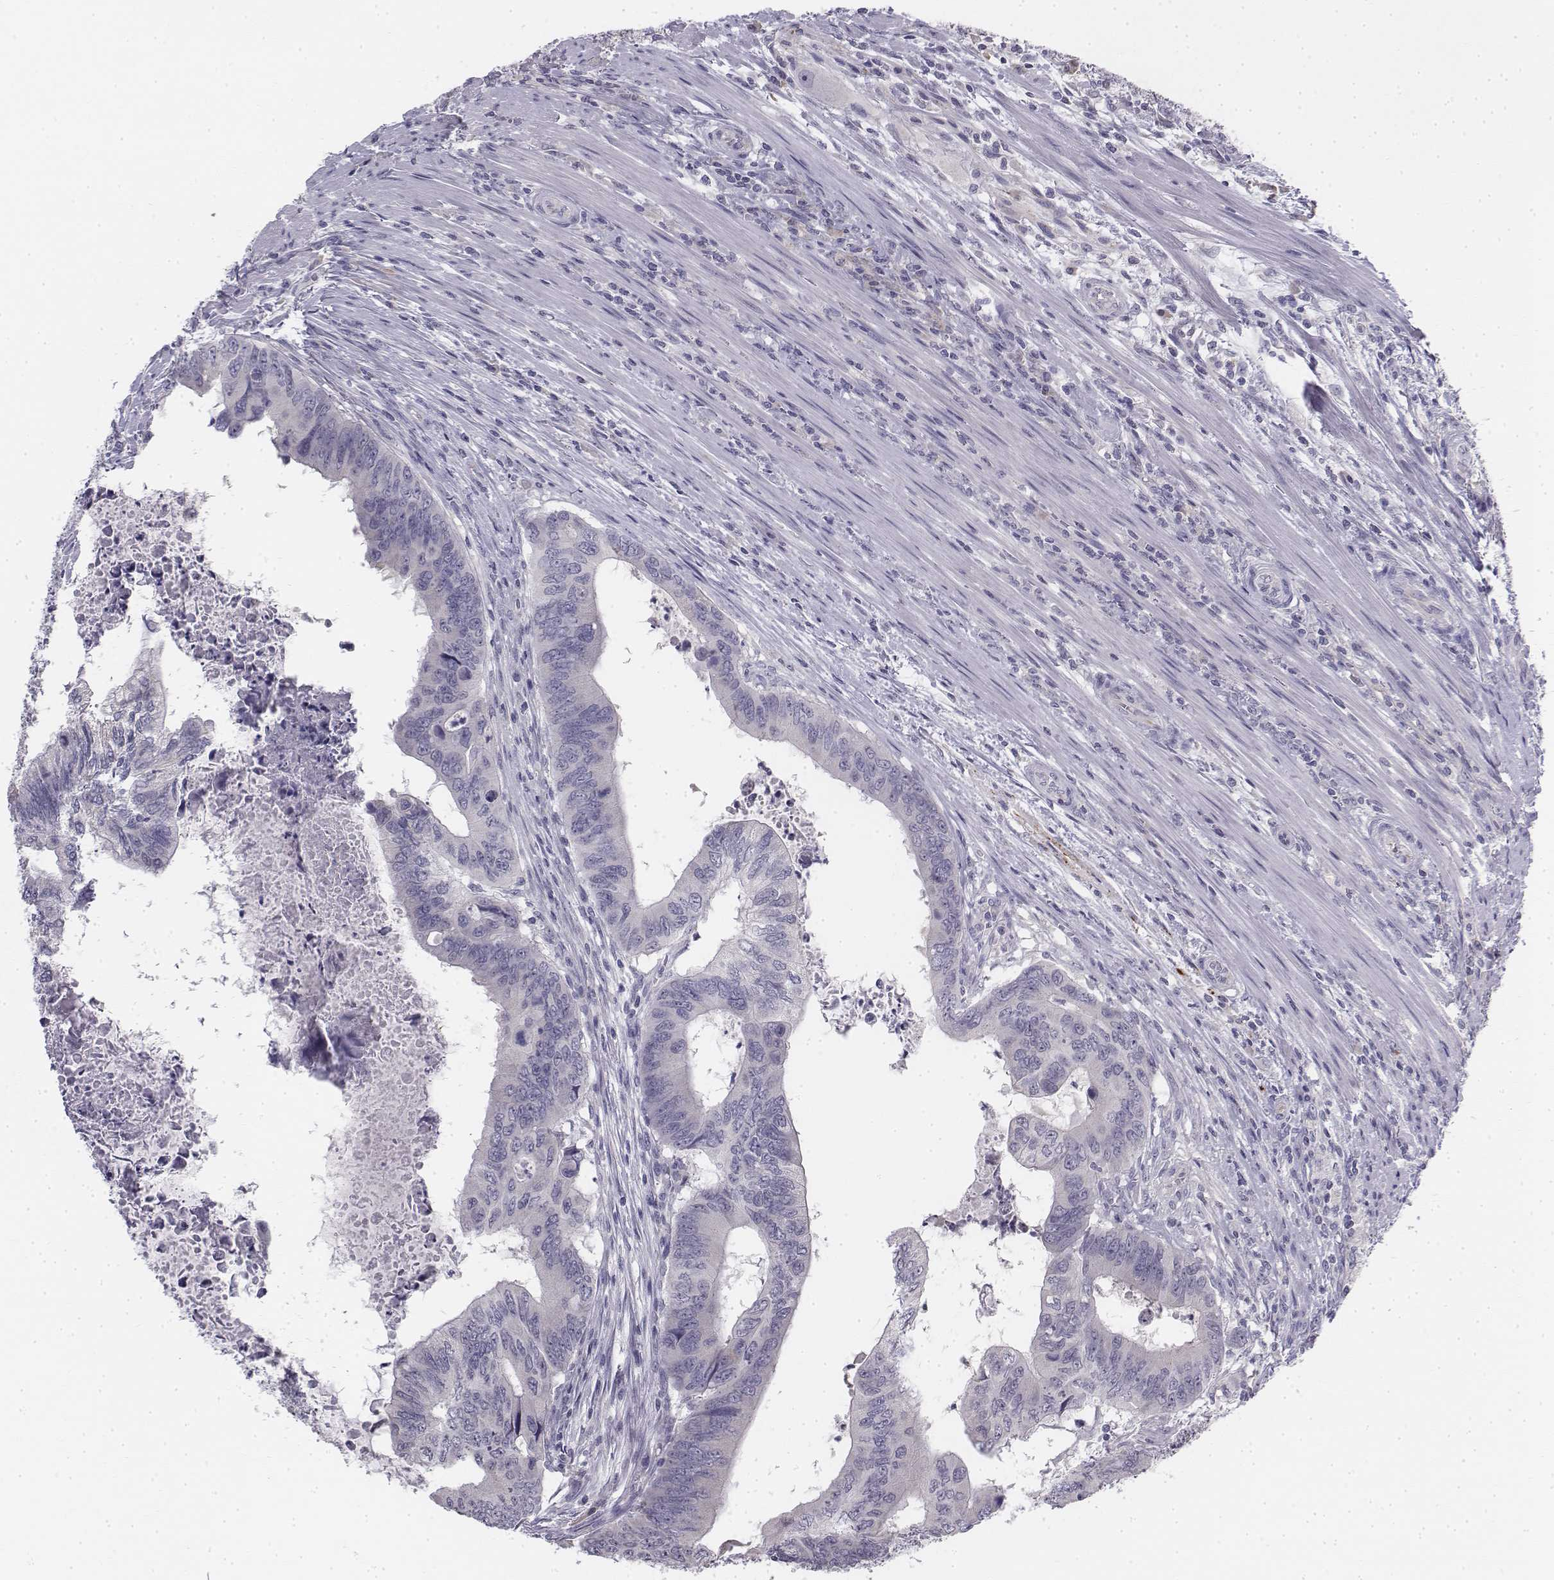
{"staining": {"intensity": "negative", "quantity": "none", "location": "none"}, "tissue": "colorectal cancer", "cell_type": "Tumor cells", "image_type": "cancer", "snomed": [{"axis": "morphology", "description": "Adenocarcinoma, NOS"}, {"axis": "topography", "description": "Colon"}], "caption": "Photomicrograph shows no protein staining in tumor cells of colorectal cancer tissue.", "gene": "PENK", "patient": {"sex": "male", "age": 53}}